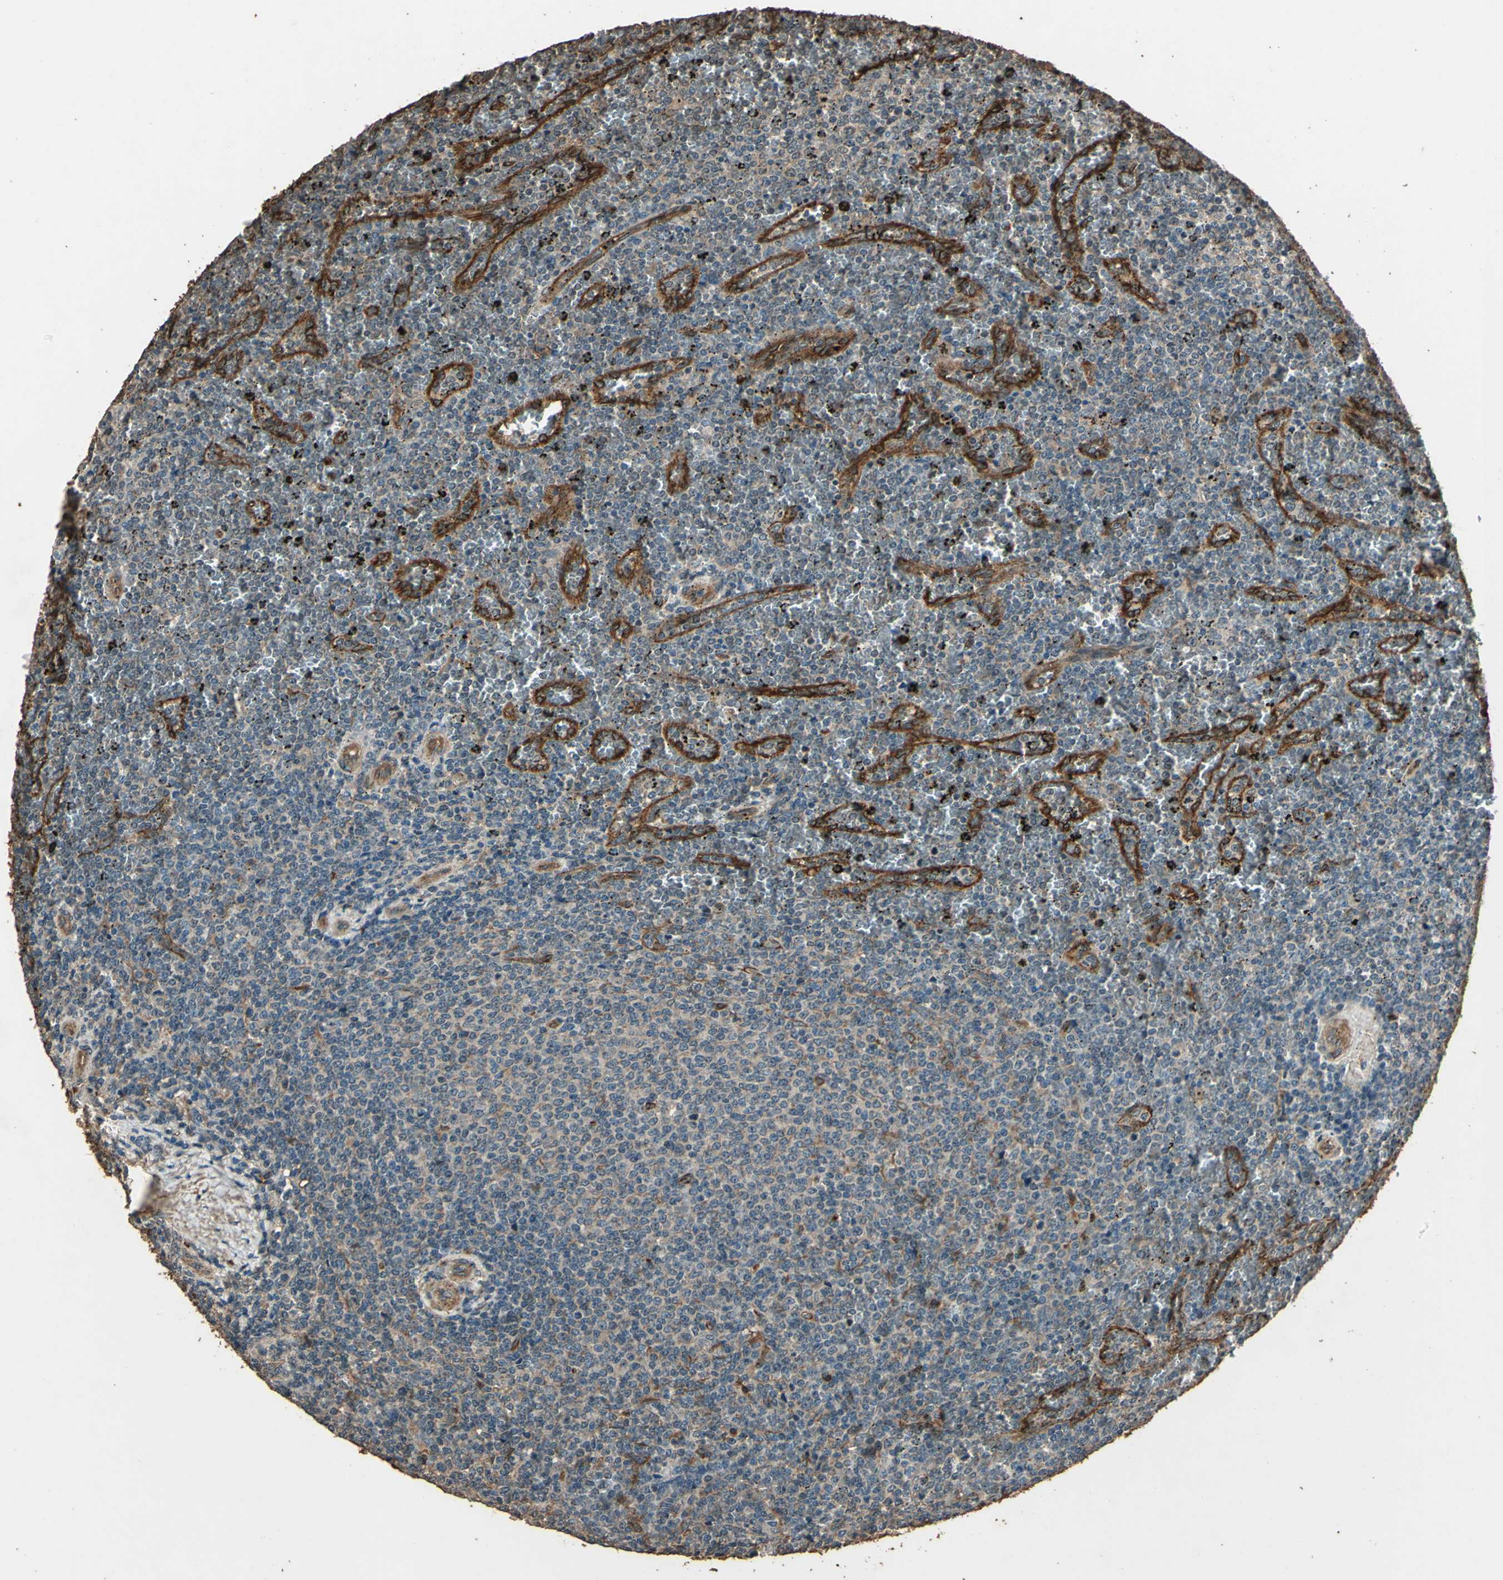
{"staining": {"intensity": "weak", "quantity": ">75%", "location": "cytoplasmic/membranous"}, "tissue": "lymphoma", "cell_type": "Tumor cells", "image_type": "cancer", "snomed": [{"axis": "morphology", "description": "Malignant lymphoma, non-Hodgkin's type, Low grade"}, {"axis": "topography", "description": "Spleen"}], "caption": "Immunohistochemistry (IHC) of human malignant lymphoma, non-Hodgkin's type (low-grade) displays low levels of weak cytoplasmic/membranous expression in about >75% of tumor cells.", "gene": "TSPO", "patient": {"sex": "female", "age": 77}}